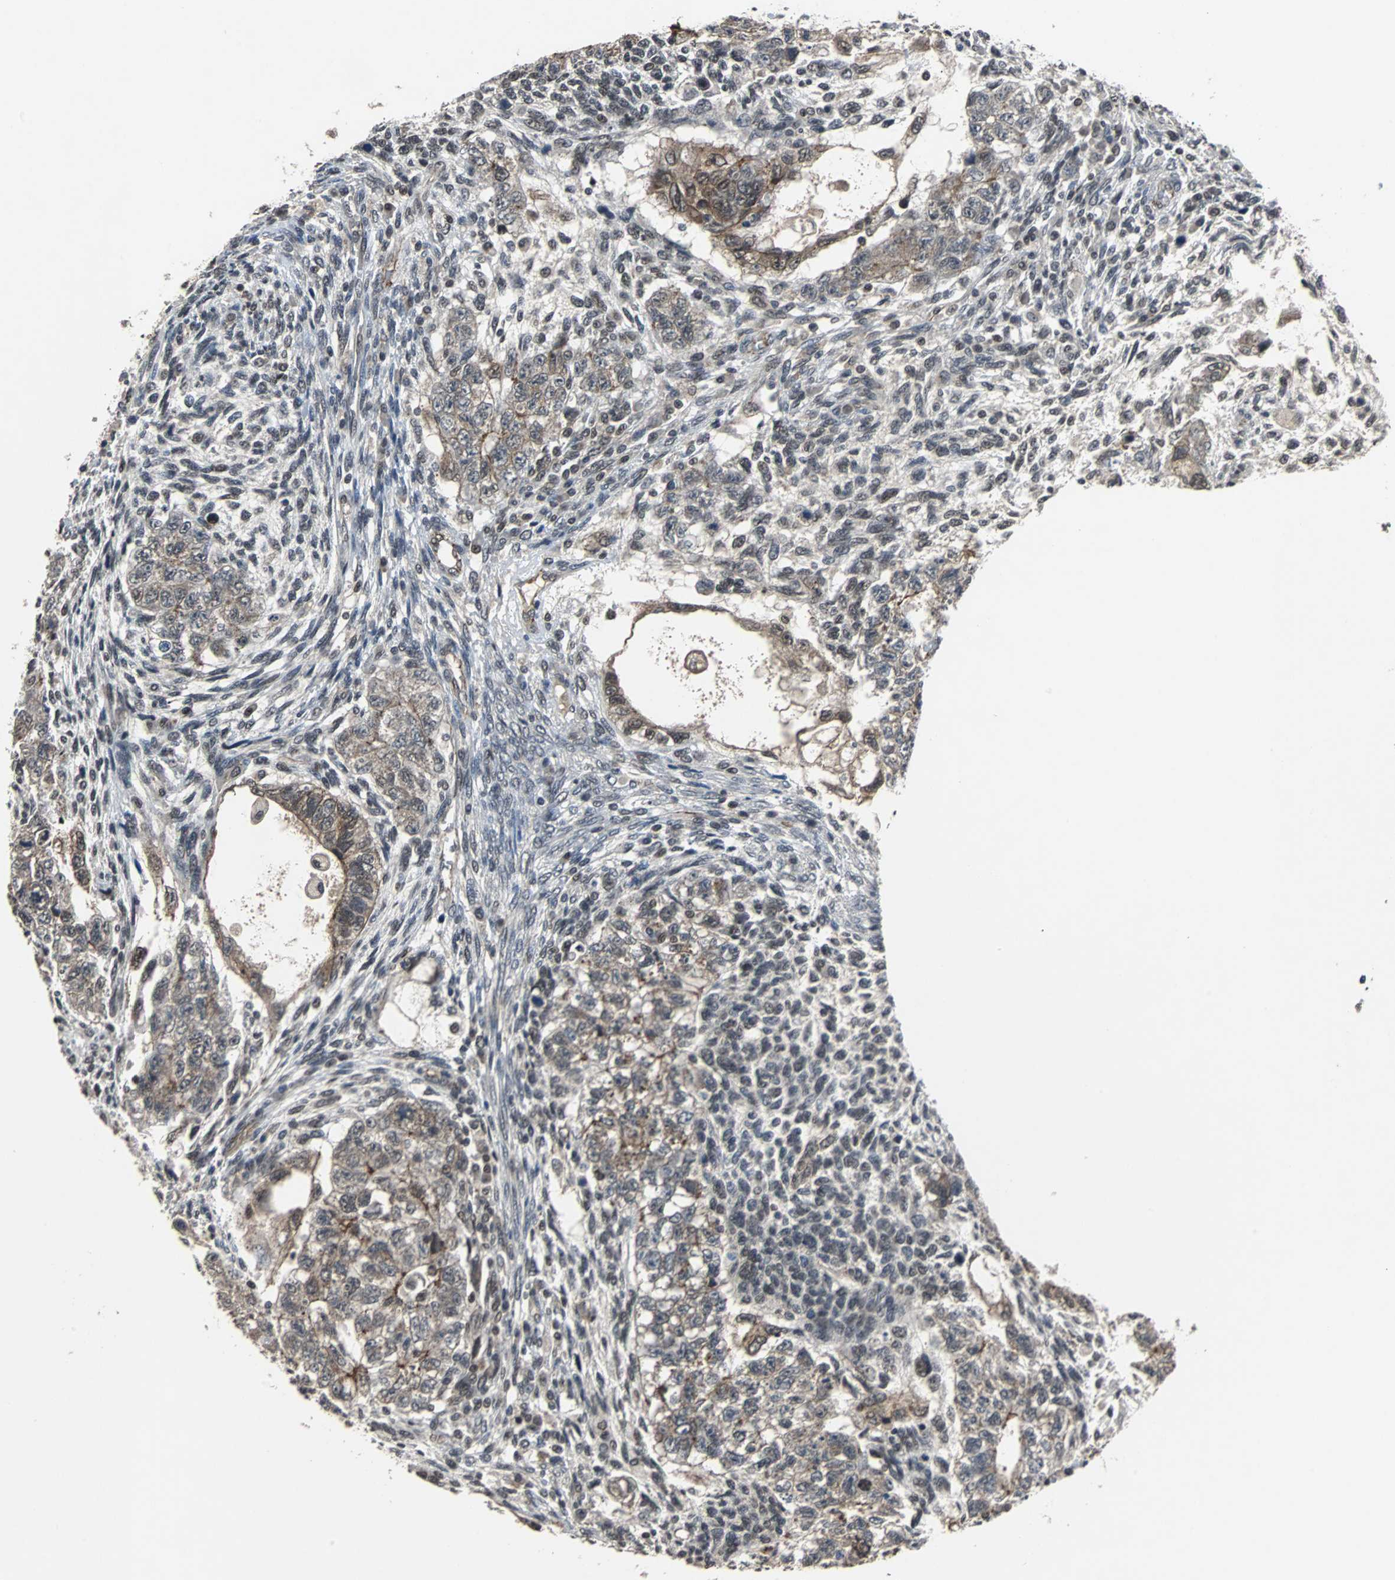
{"staining": {"intensity": "weak", "quantity": ">75%", "location": "cytoplasmic/membranous"}, "tissue": "testis cancer", "cell_type": "Tumor cells", "image_type": "cancer", "snomed": [{"axis": "morphology", "description": "Normal tissue, NOS"}, {"axis": "morphology", "description": "Carcinoma, Embryonal, NOS"}, {"axis": "topography", "description": "Testis"}], "caption": "A brown stain labels weak cytoplasmic/membranous expression of a protein in testis cancer (embryonal carcinoma) tumor cells.", "gene": "LSR", "patient": {"sex": "male", "age": 36}}